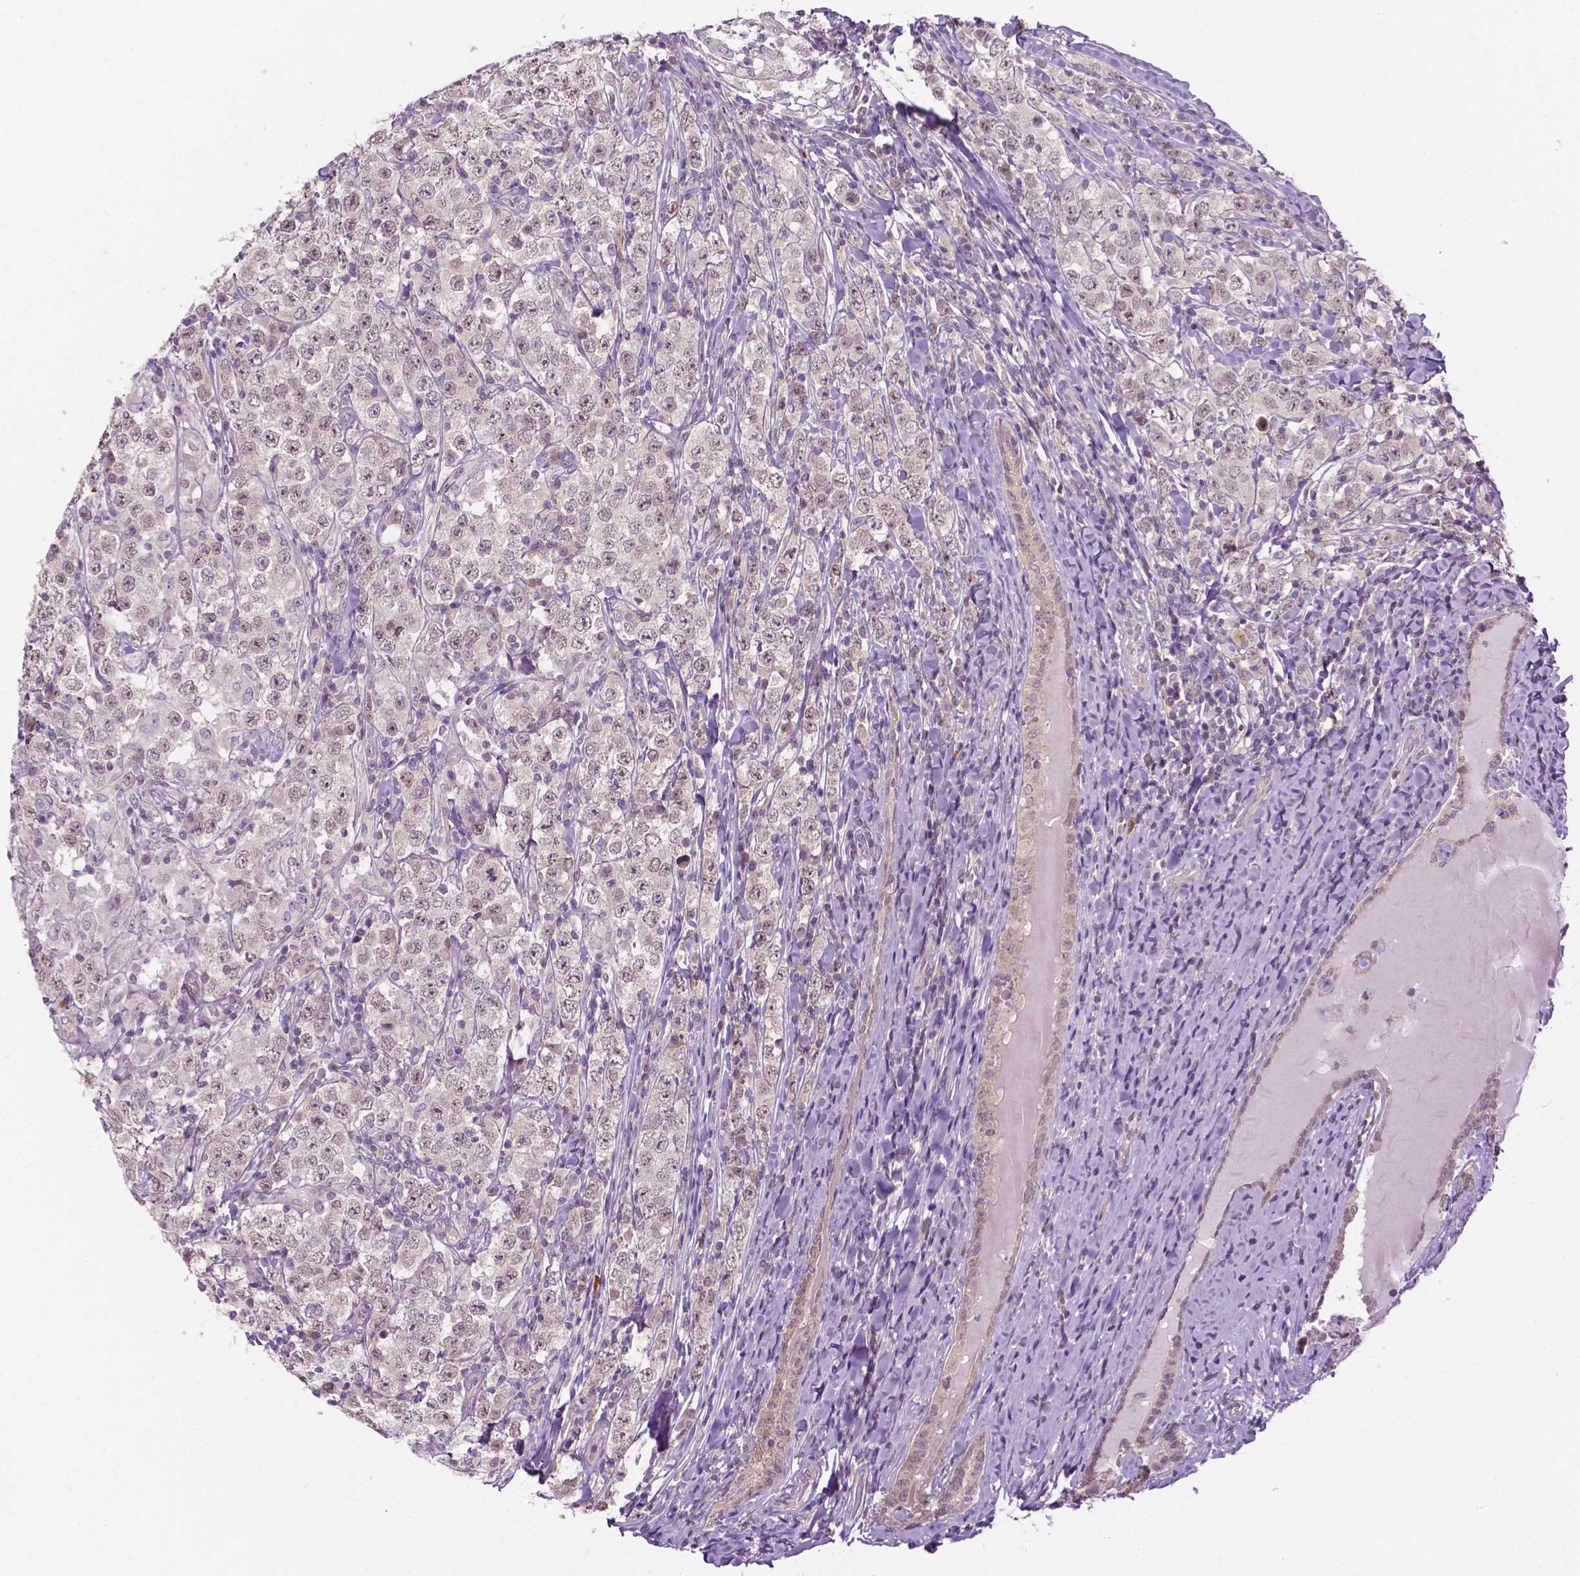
{"staining": {"intensity": "weak", "quantity": "25%-75%", "location": "nuclear"}, "tissue": "testis cancer", "cell_type": "Tumor cells", "image_type": "cancer", "snomed": [{"axis": "morphology", "description": "Seminoma, NOS"}, {"axis": "morphology", "description": "Carcinoma, Embryonal, NOS"}, {"axis": "topography", "description": "Testis"}], "caption": "An immunohistochemistry histopathology image of tumor tissue is shown. Protein staining in brown labels weak nuclear positivity in testis cancer within tumor cells. Using DAB (brown) and hematoxylin (blue) stains, captured at high magnification using brightfield microscopy.", "gene": "DENND4A", "patient": {"sex": "male", "age": 41}}